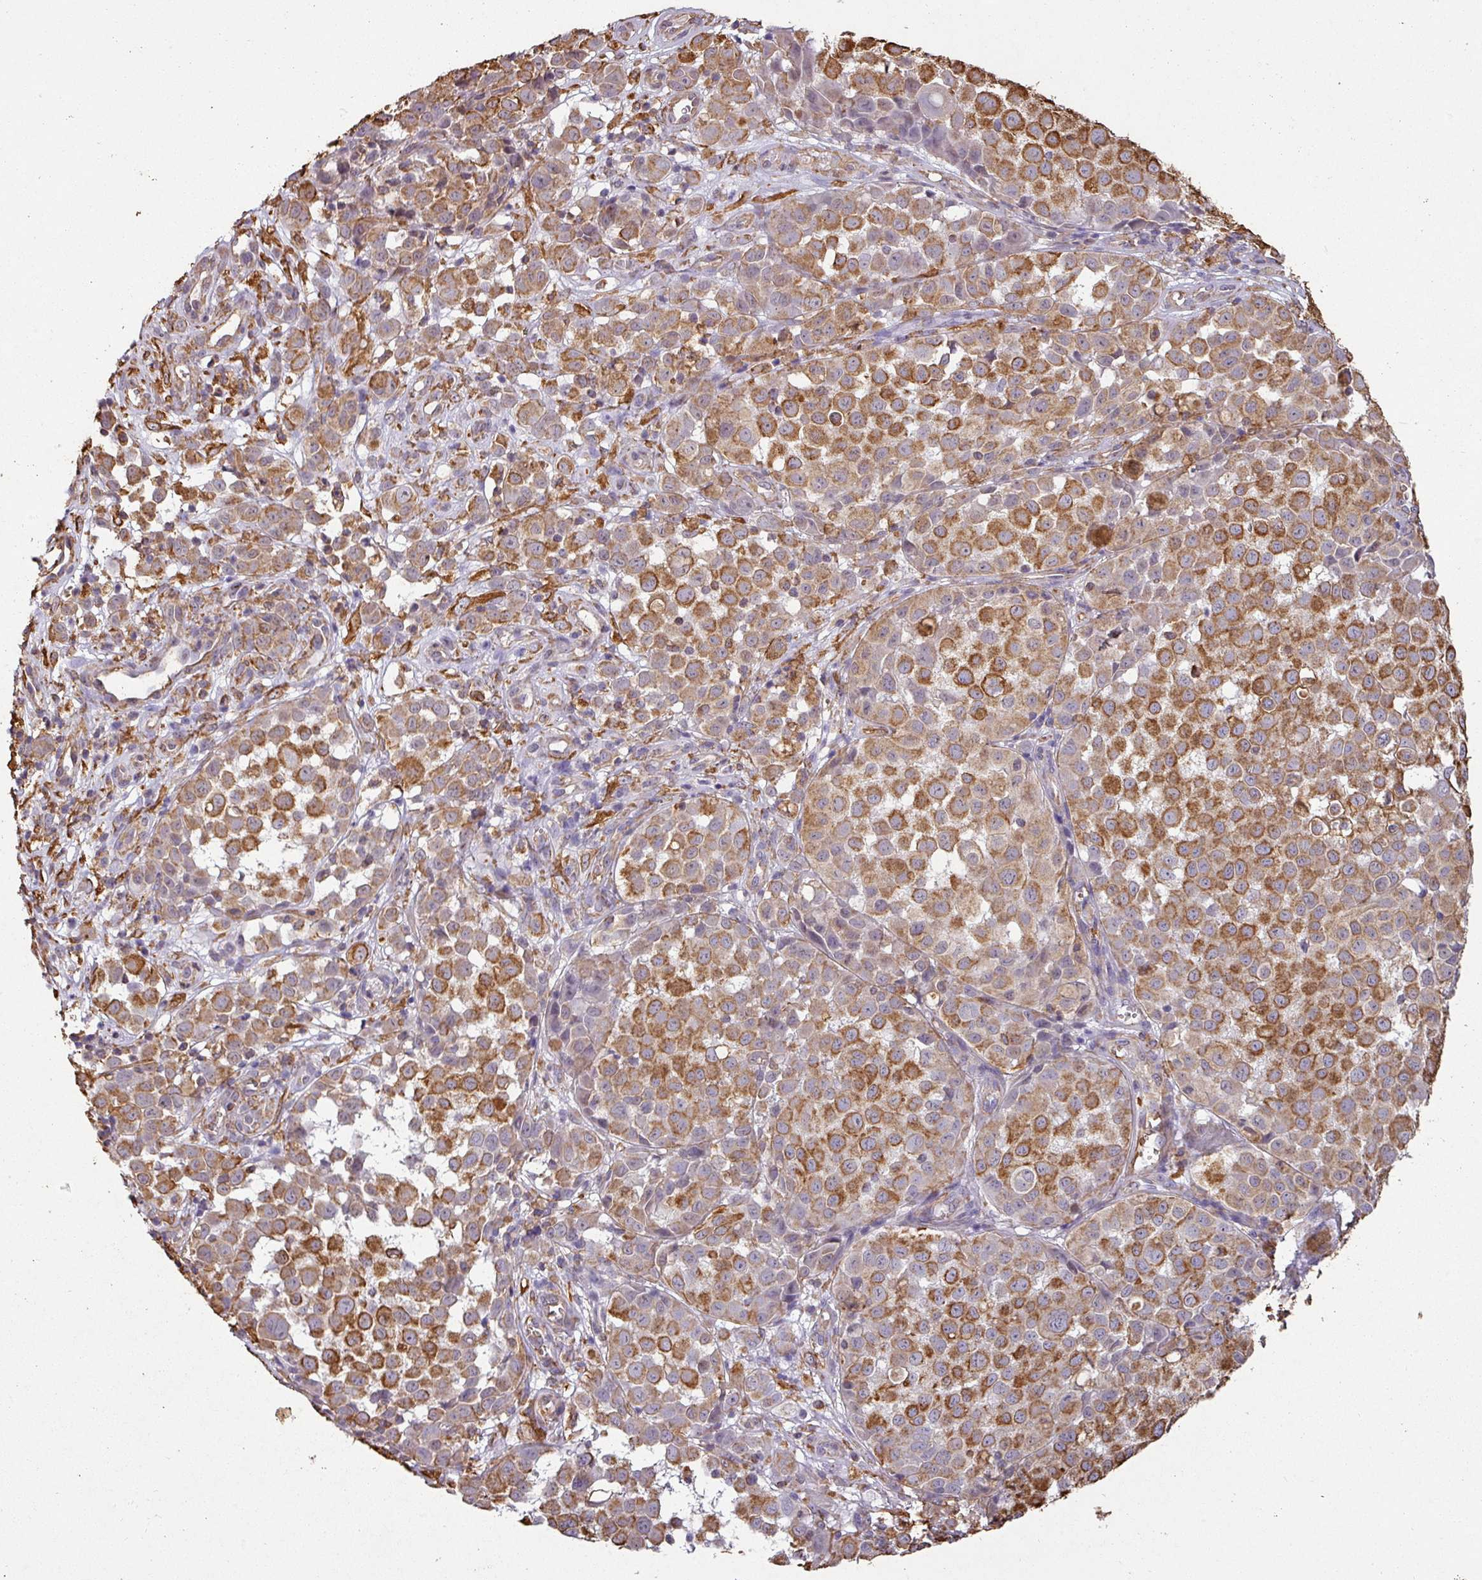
{"staining": {"intensity": "moderate", "quantity": ">75%", "location": "cytoplasmic/membranous"}, "tissue": "melanoma", "cell_type": "Tumor cells", "image_type": "cancer", "snomed": [{"axis": "morphology", "description": "Malignant melanoma, NOS"}, {"axis": "topography", "description": "Skin"}], "caption": "Protein analysis of melanoma tissue reveals moderate cytoplasmic/membranous expression in about >75% of tumor cells.", "gene": "ZNF280C", "patient": {"sex": "male", "age": 64}}